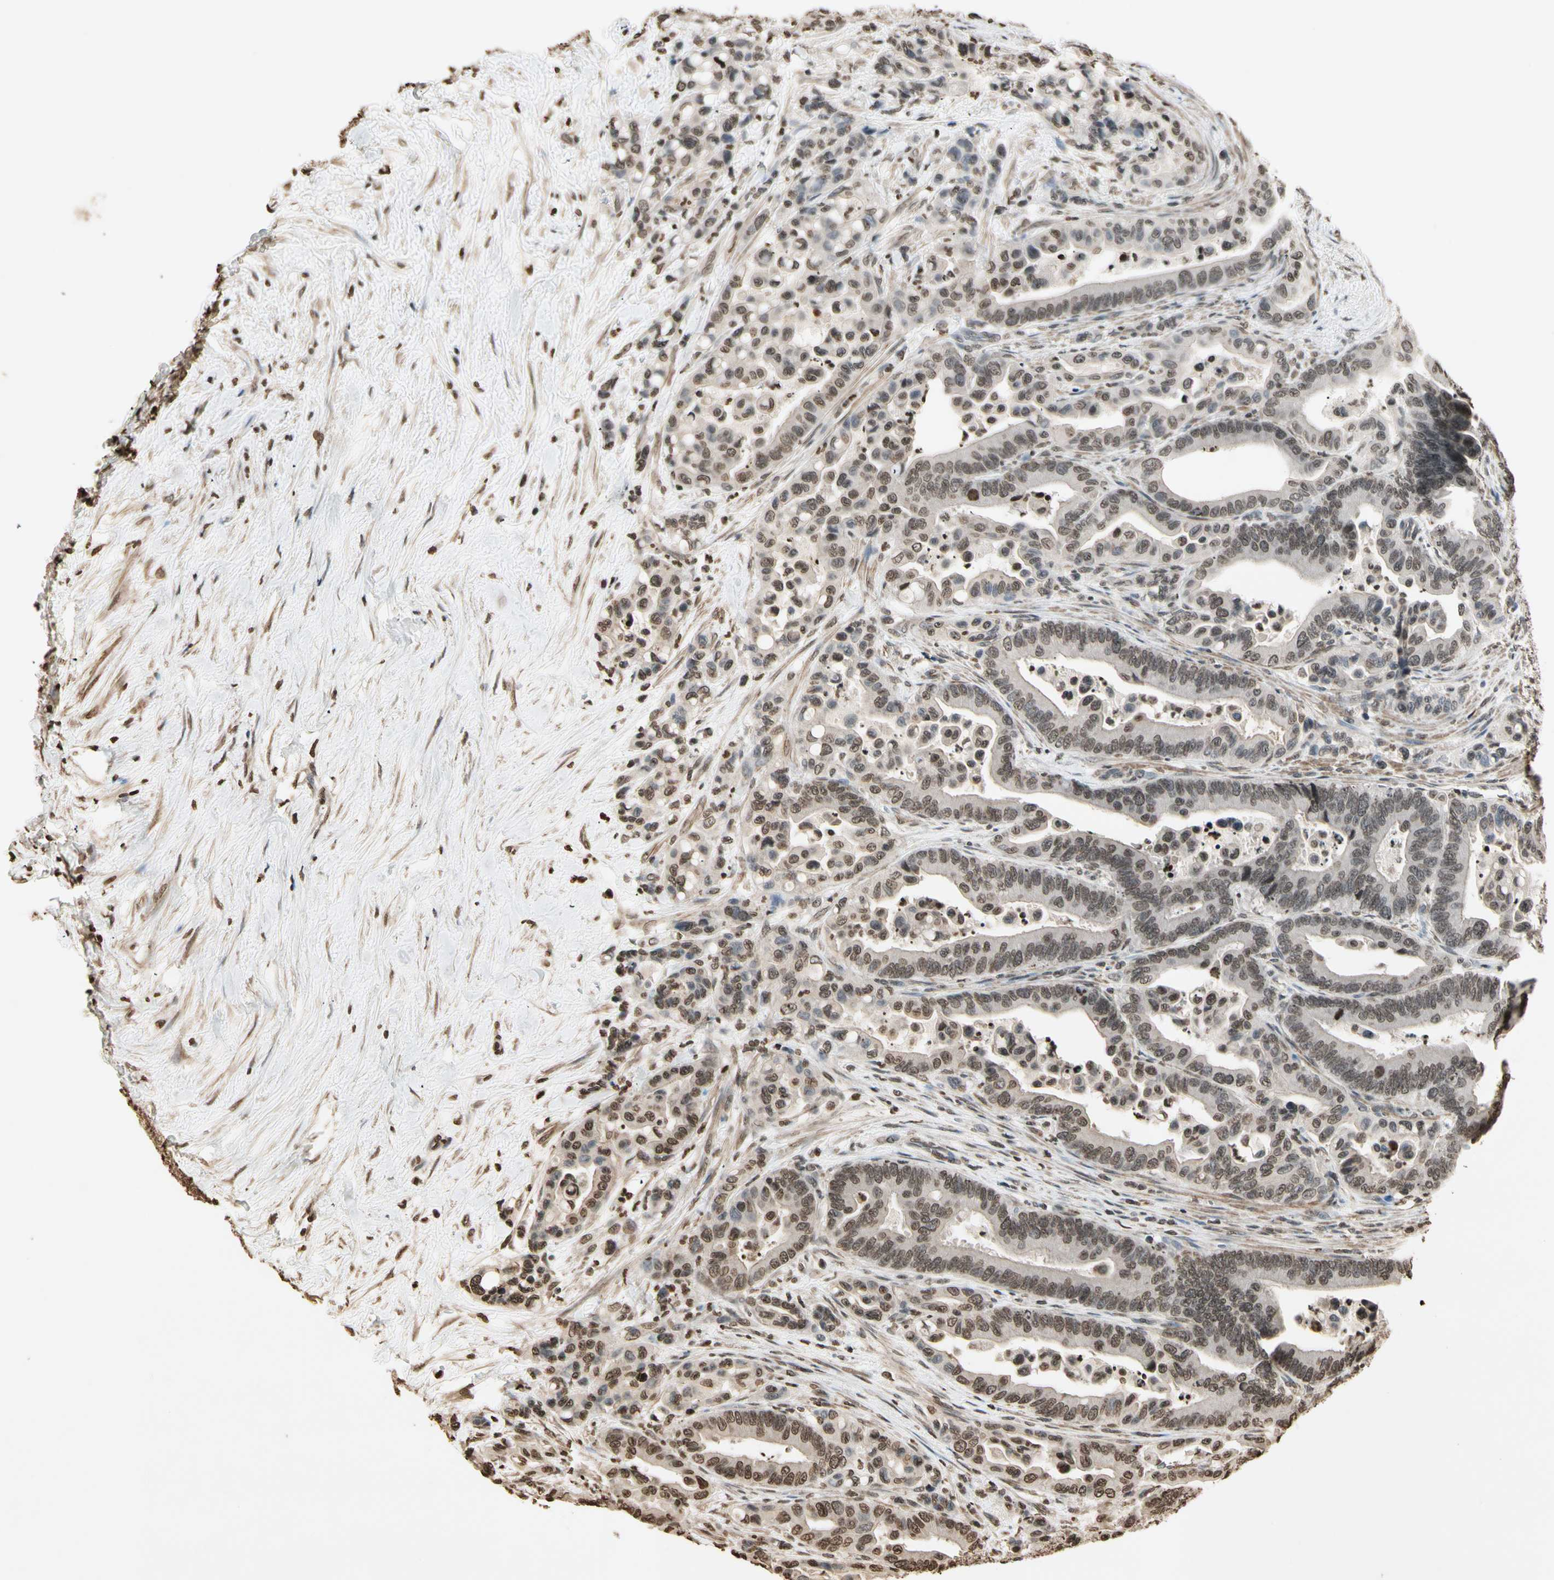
{"staining": {"intensity": "weak", "quantity": "25%-75%", "location": "cytoplasmic/membranous,nuclear"}, "tissue": "colorectal cancer", "cell_type": "Tumor cells", "image_type": "cancer", "snomed": [{"axis": "morphology", "description": "Normal tissue, NOS"}, {"axis": "morphology", "description": "Adenocarcinoma, NOS"}, {"axis": "topography", "description": "Colon"}], "caption": "Adenocarcinoma (colorectal) stained with a brown dye shows weak cytoplasmic/membranous and nuclear positive expression in about 25%-75% of tumor cells.", "gene": "TOP1", "patient": {"sex": "male", "age": 82}}